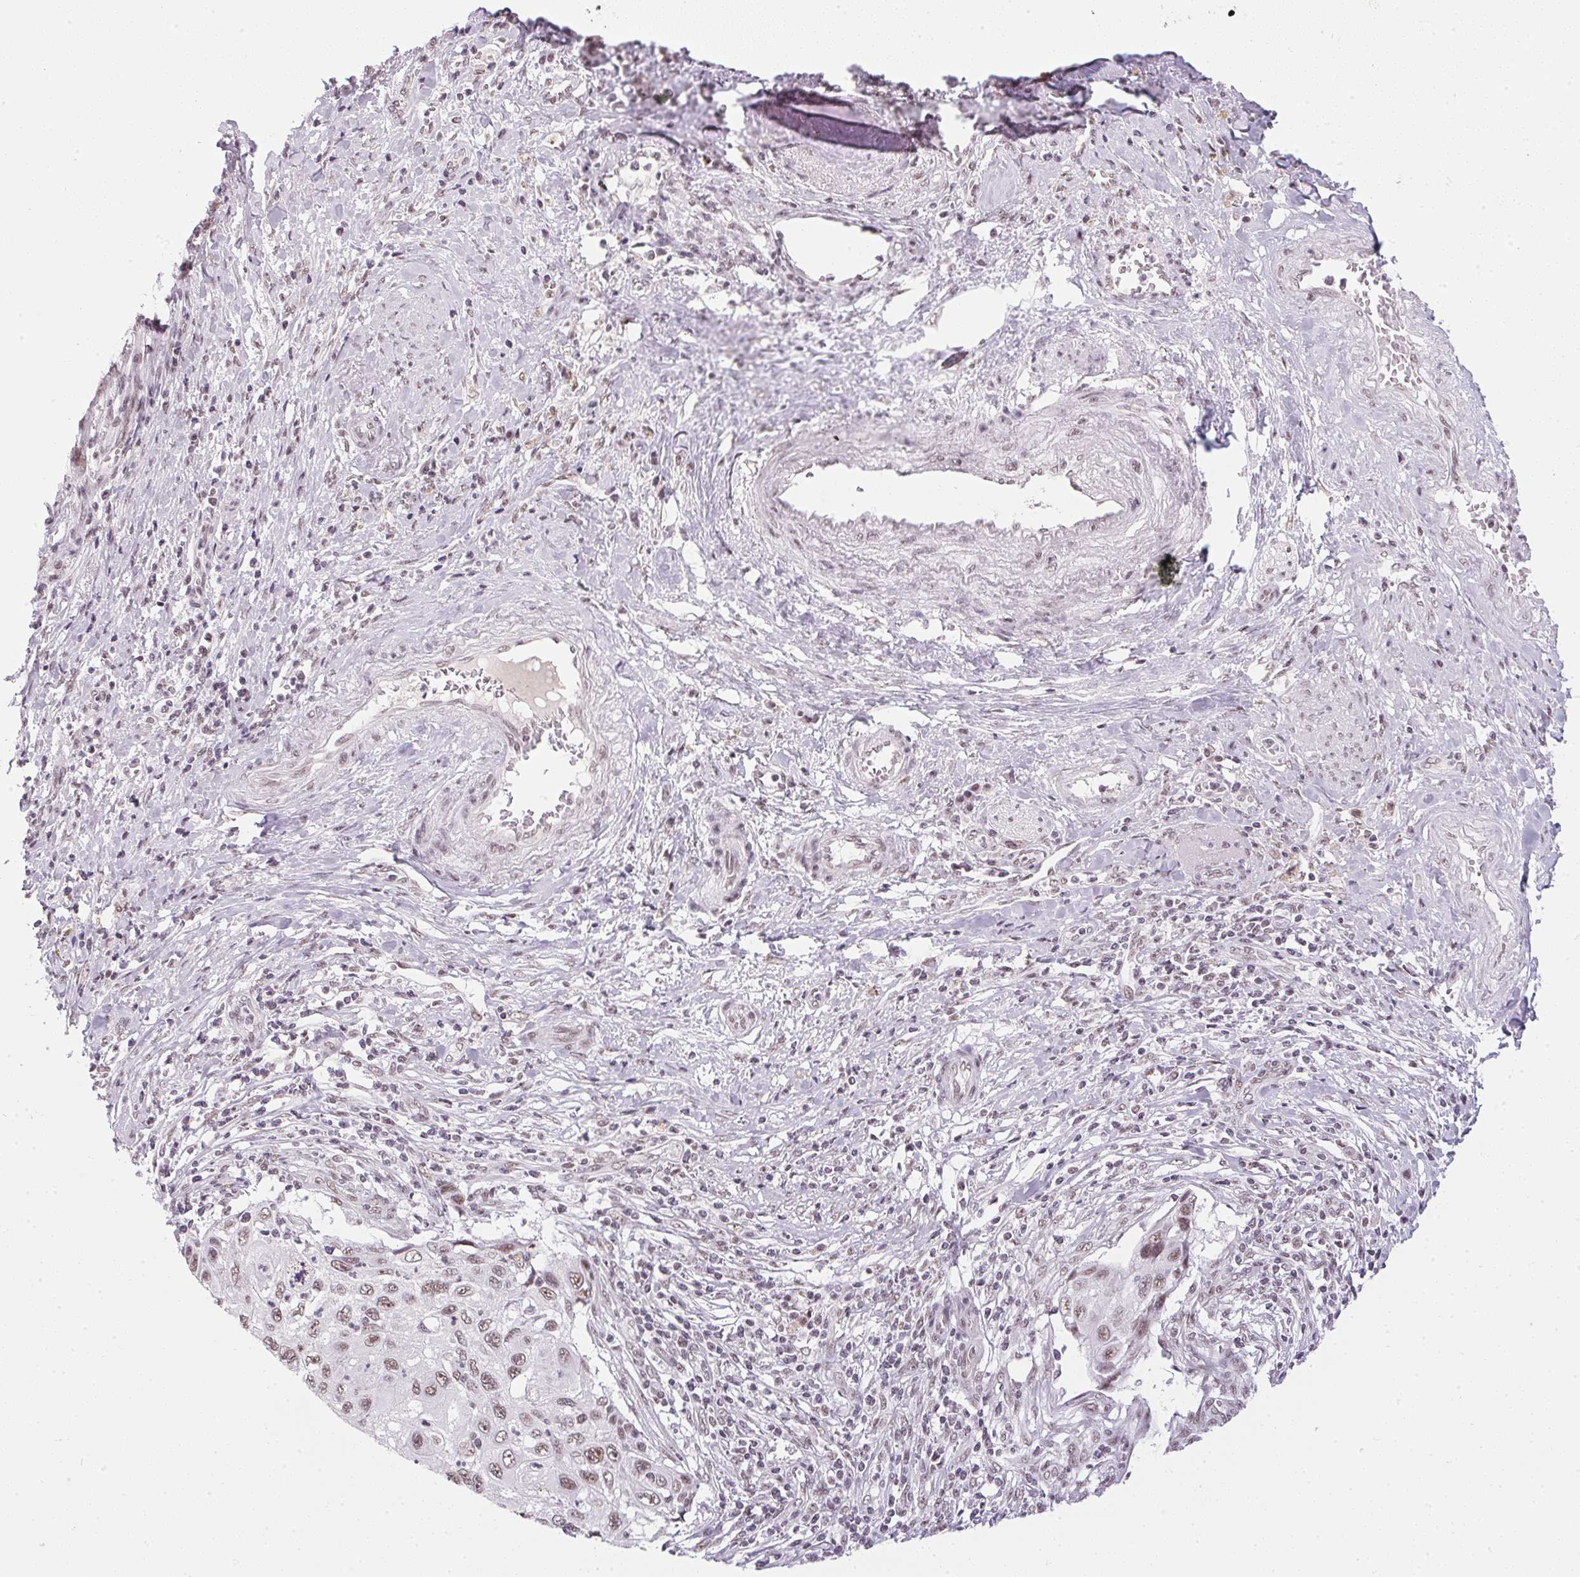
{"staining": {"intensity": "weak", "quantity": ">75%", "location": "nuclear"}, "tissue": "cervical cancer", "cell_type": "Tumor cells", "image_type": "cancer", "snomed": [{"axis": "morphology", "description": "Squamous cell carcinoma, NOS"}, {"axis": "topography", "description": "Cervix"}], "caption": "Cervical squamous cell carcinoma stained for a protein (brown) reveals weak nuclear positive expression in approximately >75% of tumor cells.", "gene": "SRSF7", "patient": {"sex": "female", "age": 70}}